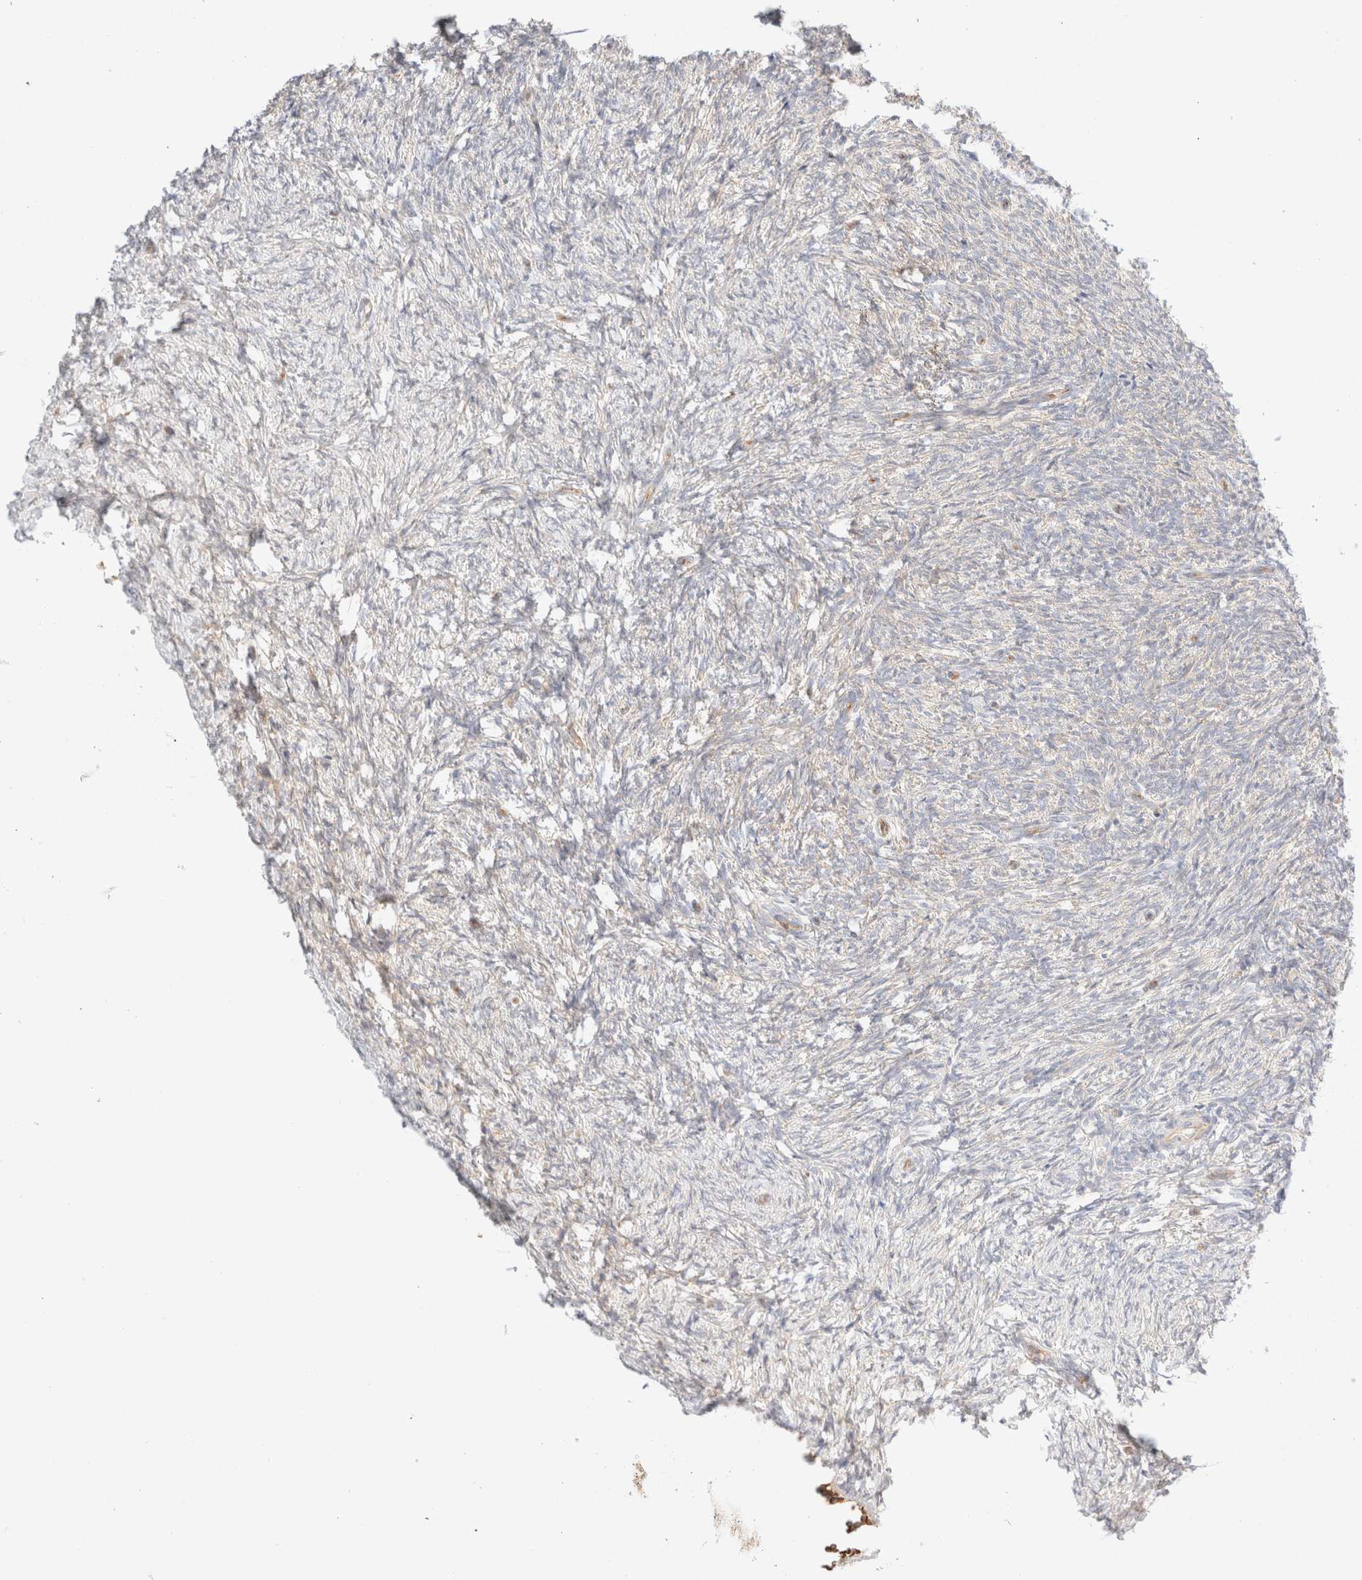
{"staining": {"intensity": "negative", "quantity": "none", "location": "none"}, "tissue": "ovary", "cell_type": "Follicle cells", "image_type": "normal", "snomed": [{"axis": "morphology", "description": "Normal tissue, NOS"}, {"axis": "topography", "description": "Ovary"}], "caption": "DAB immunohistochemical staining of unremarkable human ovary displays no significant expression in follicle cells.", "gene": "NIBAN2", "patient": {"sex": "female", "age": 41}}